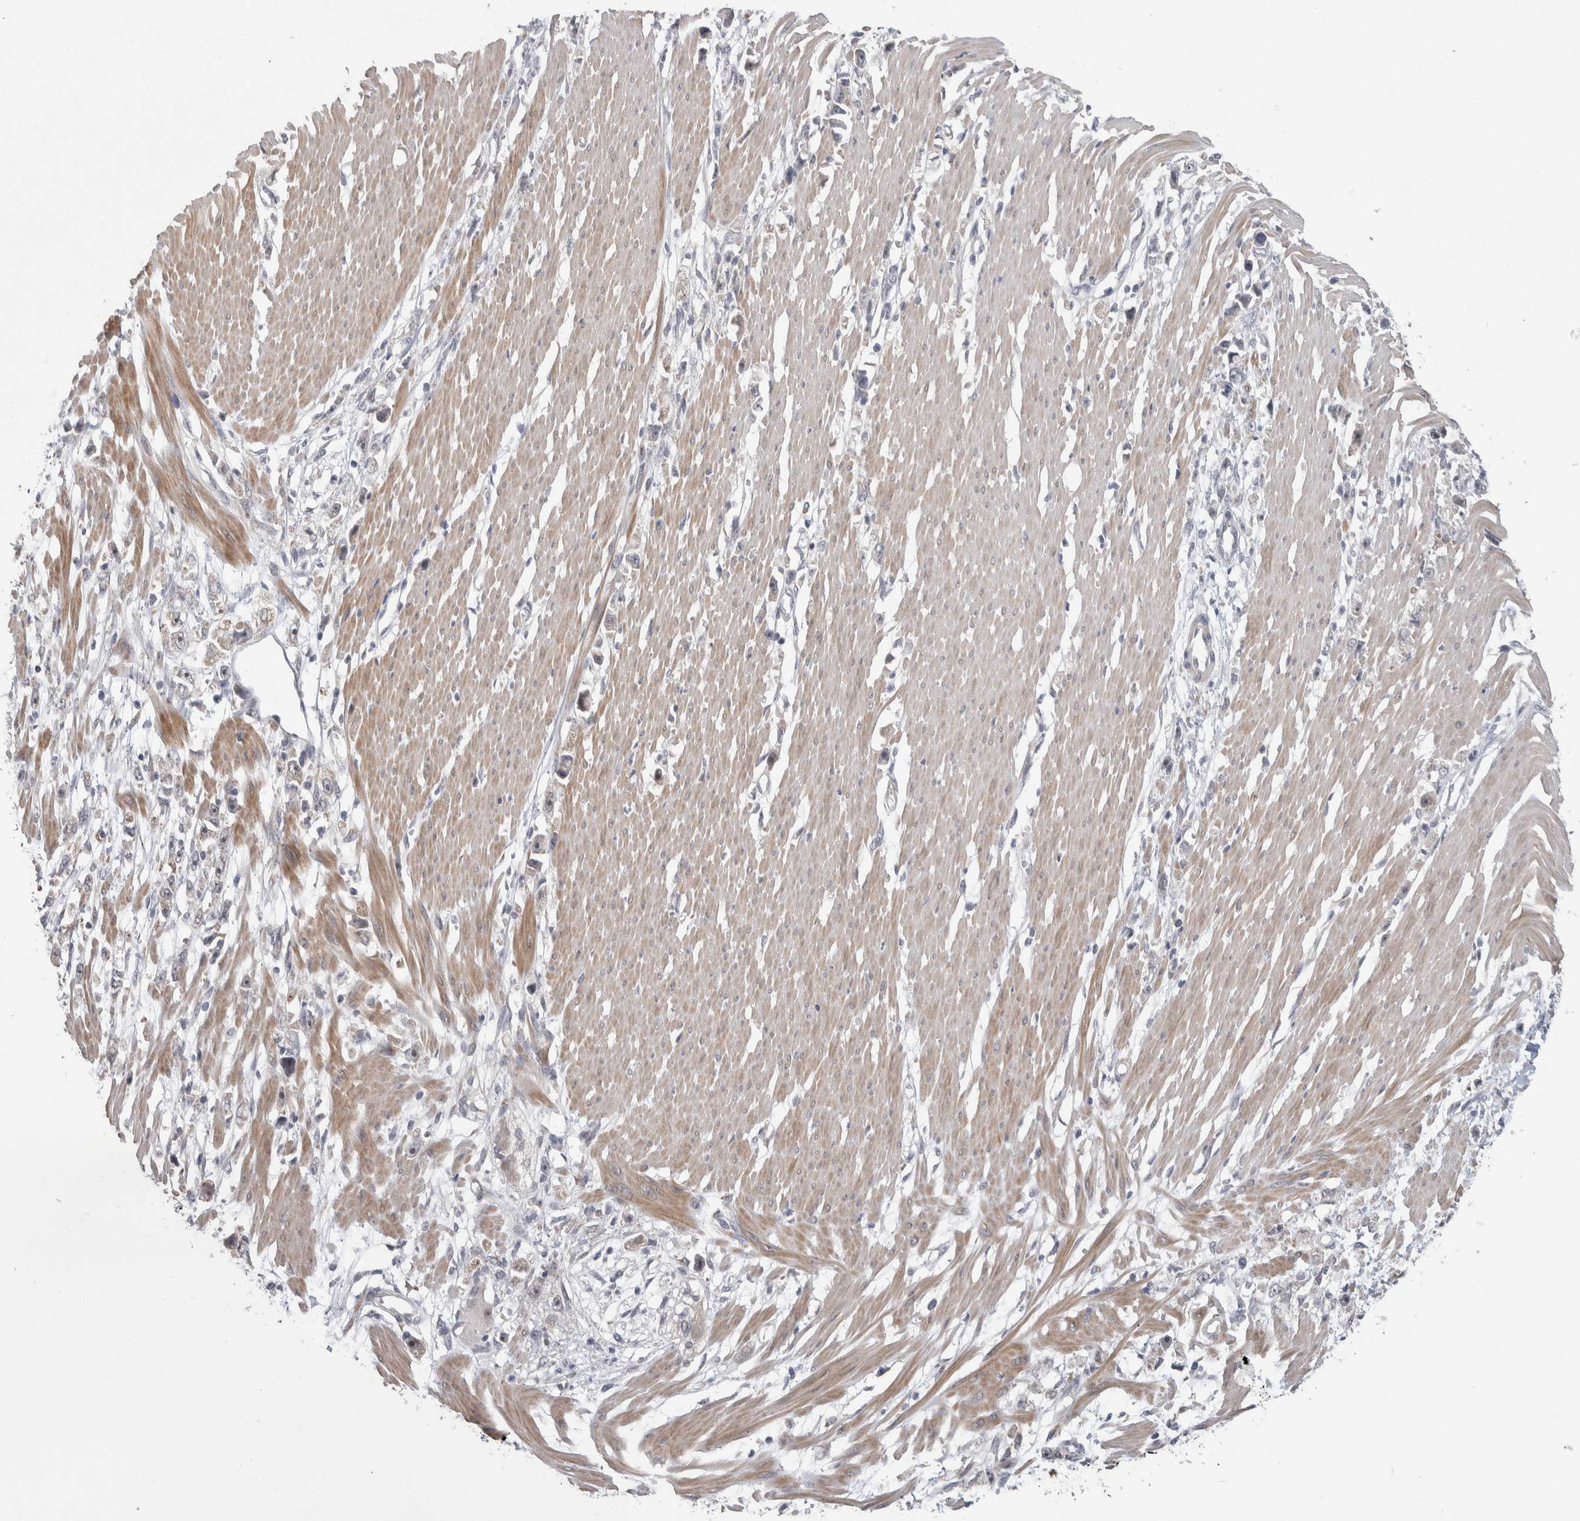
{"staining": {"intensity": "weak", "quantity": "<25%", "location": "cytoplasmic/membranous"}, "tissue": "stomach cancer", "cell_type": "Tumor cells", "image_type": "cancer", "snomed": [{"axis": "morphology", "description": "Adenocarcinoma, NOS"}, {"axis": "topography", "description": "Stomach"}], "caption": "High magnification brightfield microscopy of stomach adenocarcinoma stained with DAB (3,3'-diaminobenzidine) (brown) and counterstained with hematoxylin (blue): tumor cells show no significant expression. (DAB (3,3'-diaminobenzidine) immunohistochemistry (IHC), high magnification).", "gene": "CUL2", "patient": {"sex": "female", "age": 59}}